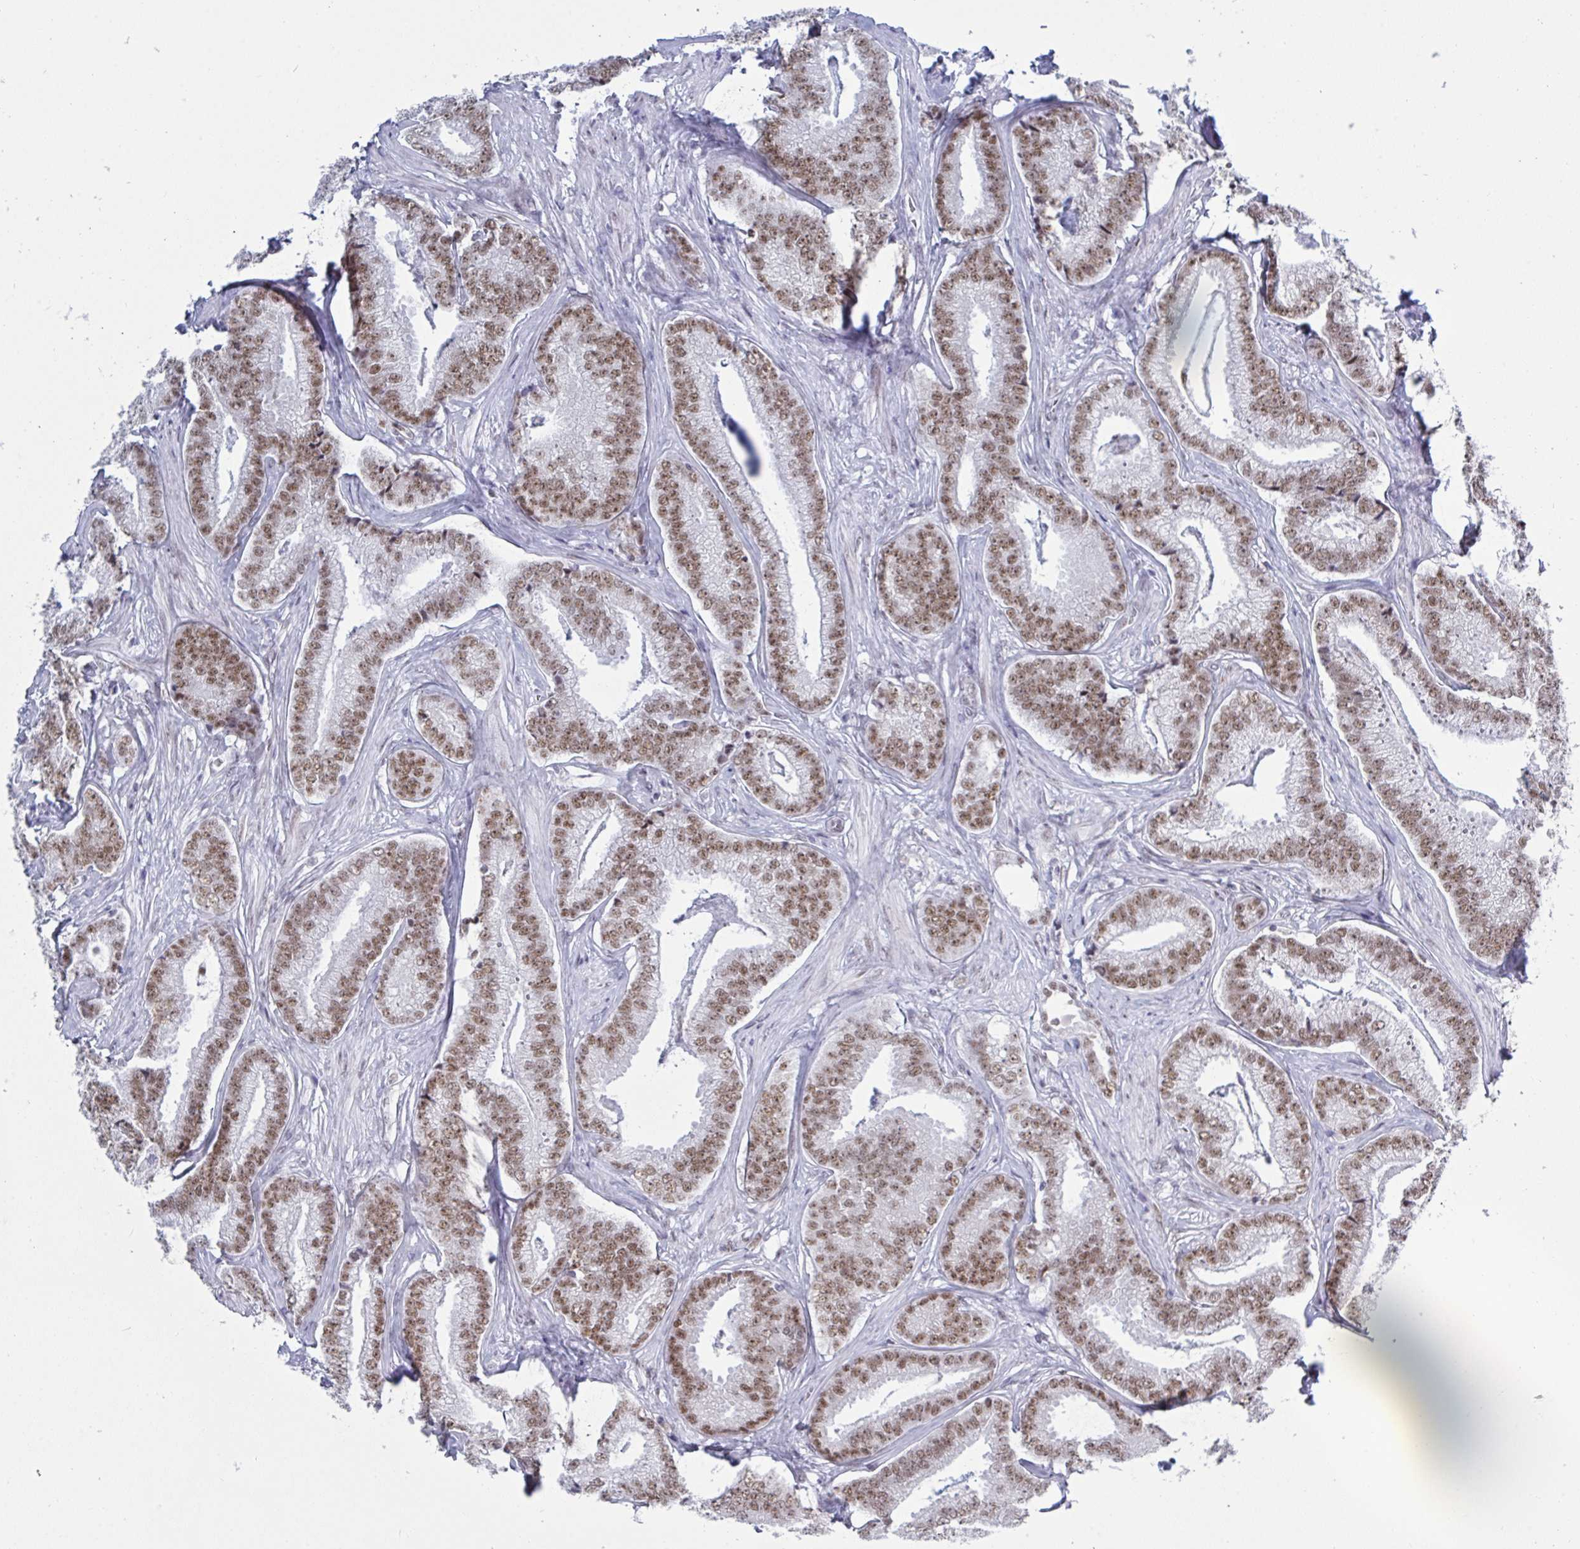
{"staining": {"intensity": "moderate", "quantity": ">75%", "location": "nuclear"}, "tissue": "prostate cancer", "cell_type": "Tumor cells", "image_type": "cancer", "snomed": [{"axis": "morphology", "description": "Adenocarcinoma, Low grade"}, {"axis": "topography", "description": "Prostate"}], "caption": "Immunohistochemical staining of human prostate cancer (adenocarcinoma (low-grade)) exhibits medium levels of moderate nuclear protein positivity in about >75% of tumor cells. Nuclei are stained in blue.", "gene": "PPP1R10", "patient": {"sex": "male", "age": 63}}